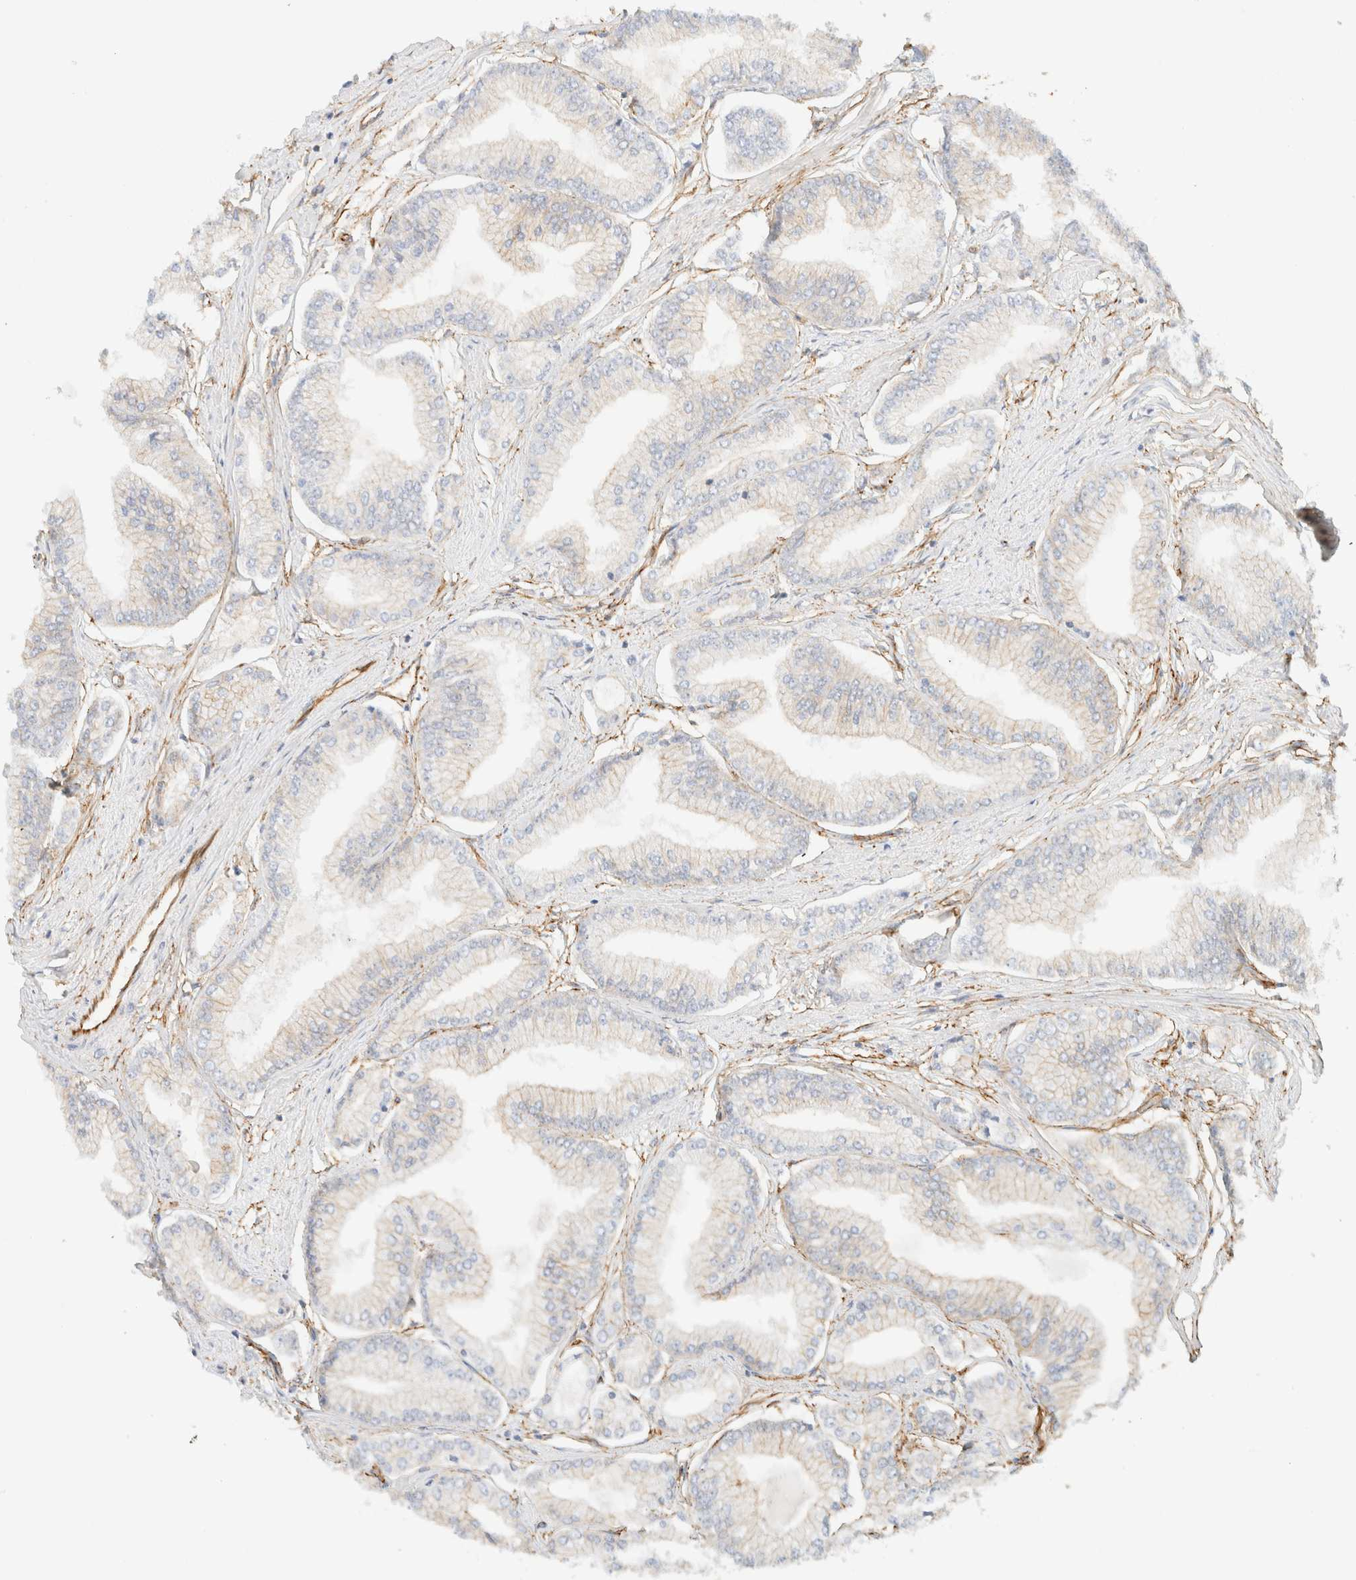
{"staining": {"intensity": "weak", "quantity": "<25%", "location": "cytoplasmic/membranous"}, "tissue": "prostate cancer", "cell_type": "Tumor cells", "image_type": "cancer", "snomed": [{"axis": "morphology", "description": "Adenocarcinoma, Low grade"}, {"axis": "topography", "description": "Prostate"}], "caption": "This is an immunohistochemistry (IHC) photomicrograph of prostate cancer. There is no staining in tumor cells.", "gene": "CYB5R4", "patient": {"sex": "male", "age": 52}}